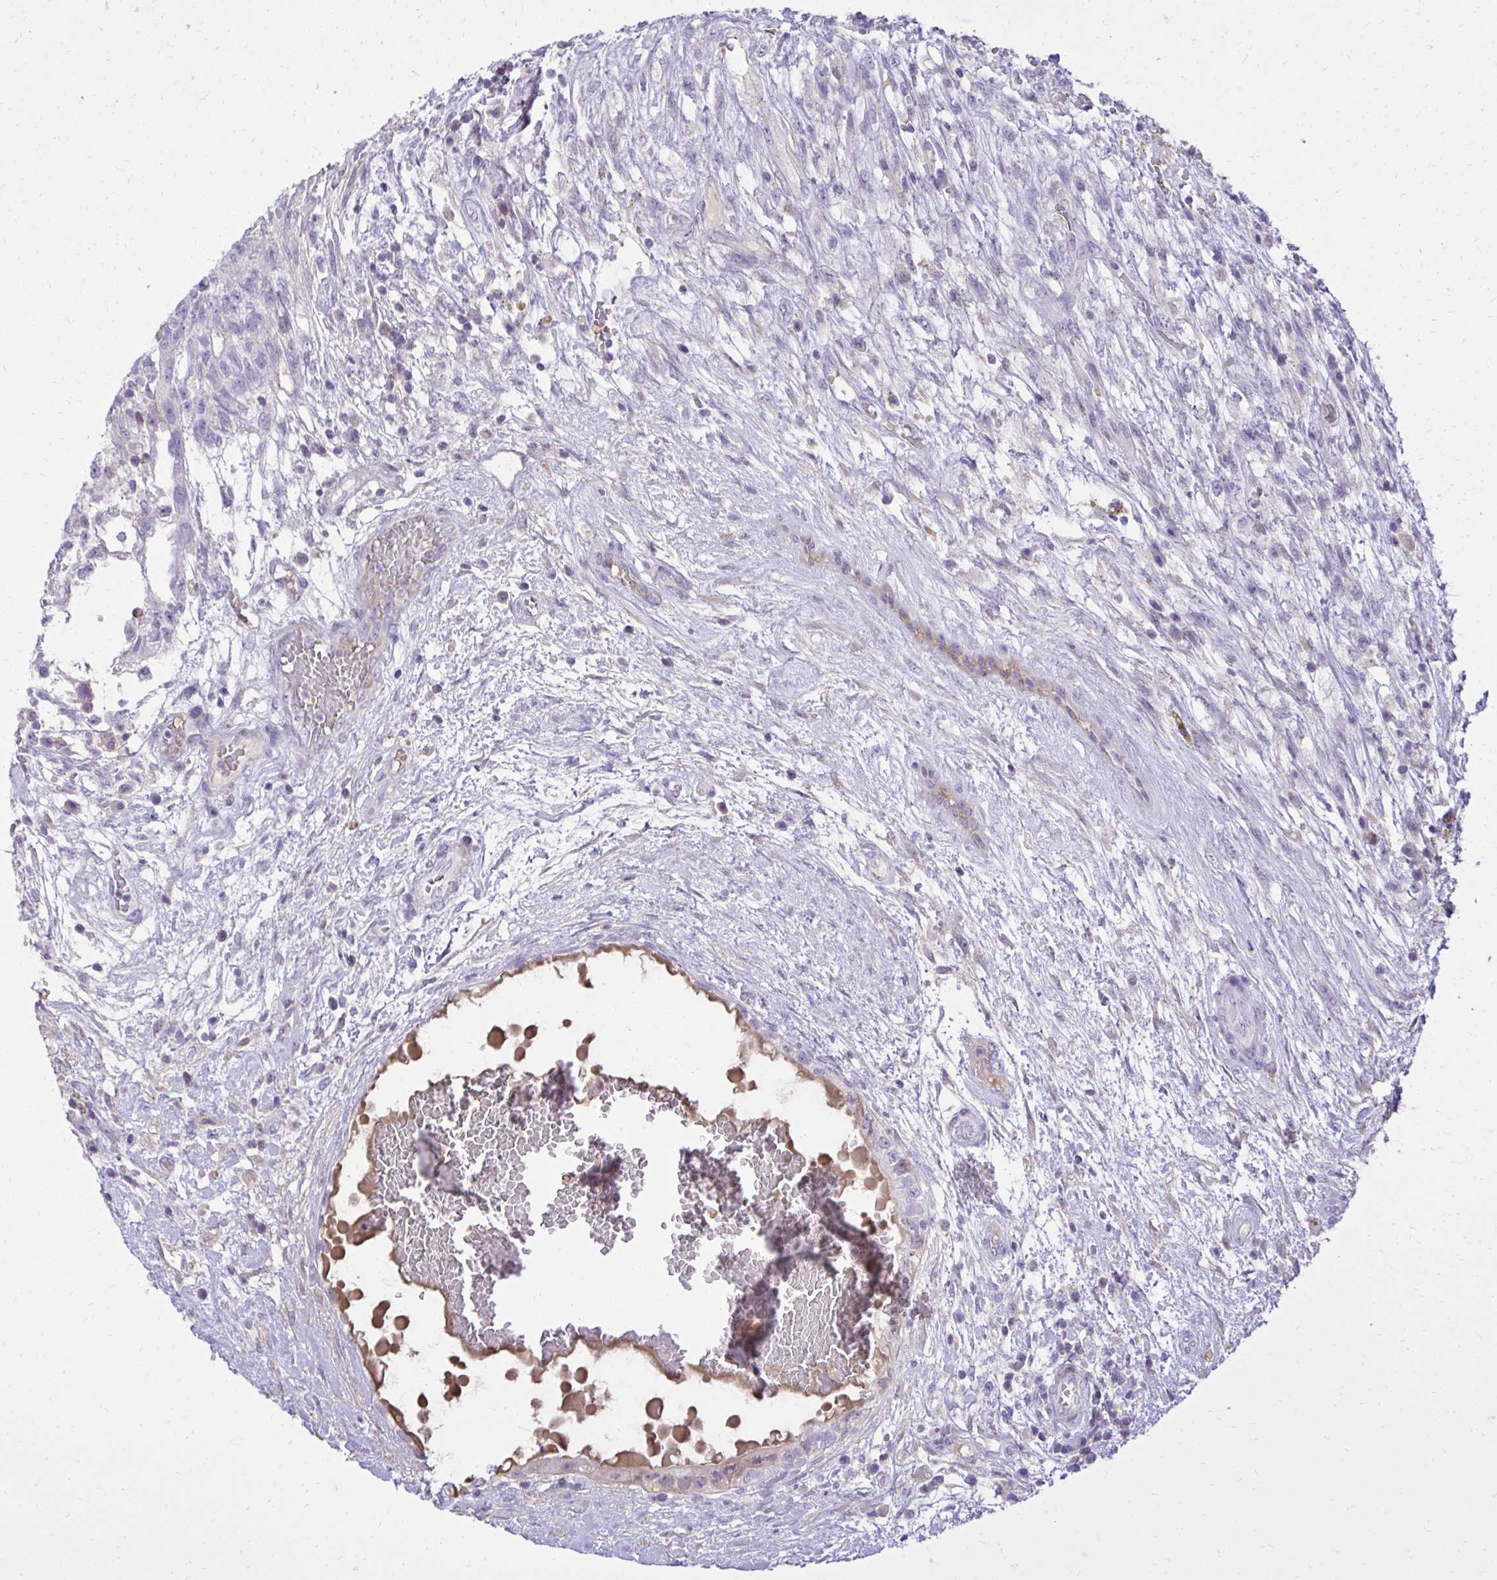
{"staining": {"intensity": "negative", "quantity": "none", "location": "none"}, "tissue": "testis cancer", "cell_type": "Tumor cells", "image_type": "cancer", "snomed": [{"axis": "morphology", "description": "Normal tissue, NOS"}, {"axis": "morphology", "description": "Carcinoma, Embryonal, NOS"}, {"axis": "topography", "description": "Testis"}], "caption": "There is no significant expression in tumor cells of testis cancer. (Stains: DAB (3,3'-diaminobenzidine) IHC with hematoxylin counter stain, Microscopy: brightfield microscopy at high magnification).", "gene": "PITPNM3", "patient": {"sex": "male", "age": 32}}